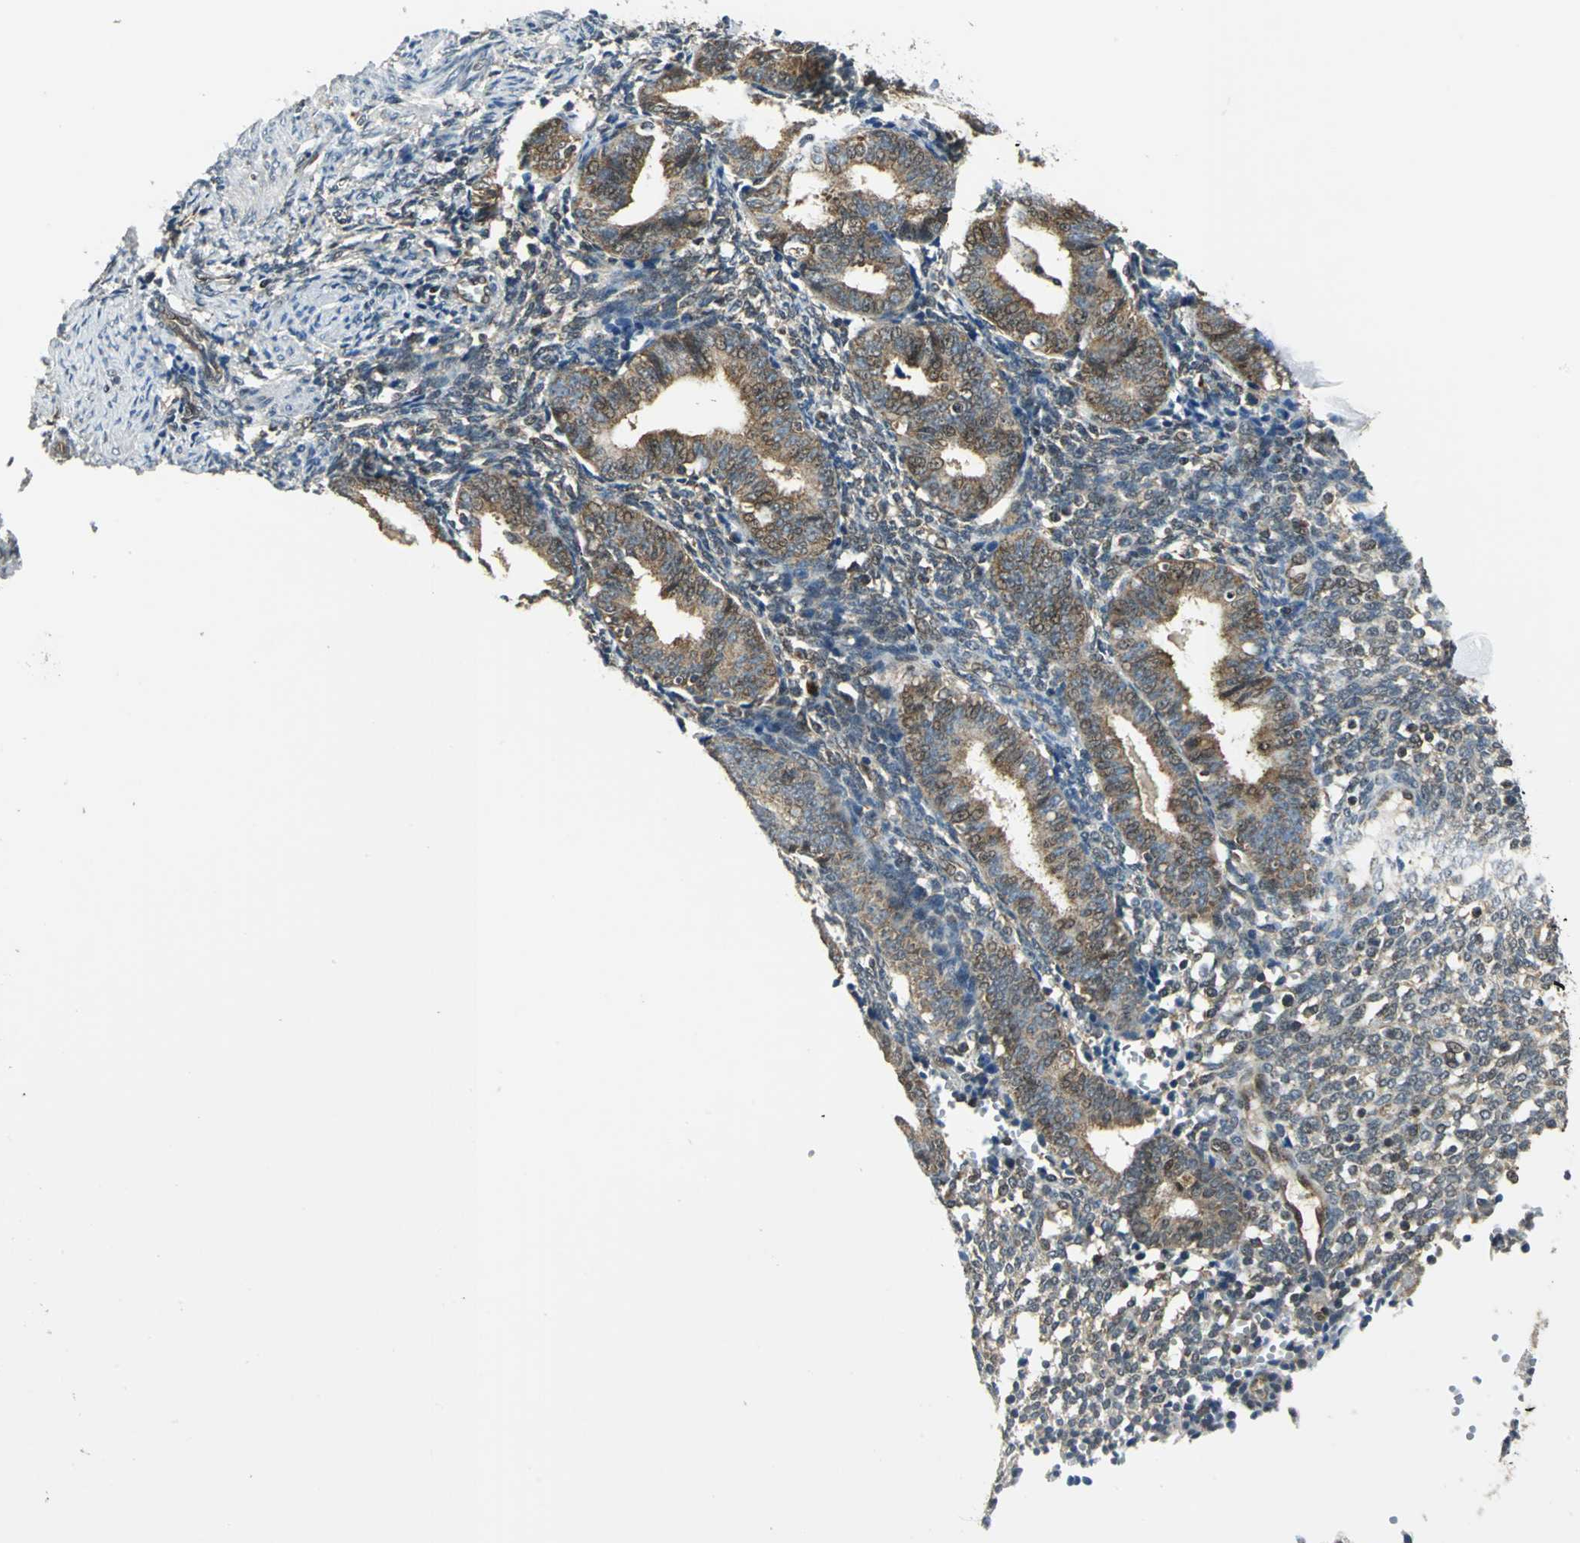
{"staining": {"intensity": "moderate", "quantity": "25%-75%", "location": "cytoplasmic/membranous"}, "tissue": "endometrium", "cell_type": "Cells in endometrial stroma", "image_type": "normal", "snomed": [{"axis": "morphology", "description": "Normal tissue, NOS"}, {"axis": "topography", "description": "Endometrium"}], "caption": "Normal endometrium demonstrates moderate cytoplasmic/membranous expression in about 25%-75% of cells in endometrial stroma, visualized by immunohistochemistry.", "gene": "NUDT2", "patient": {"sex": "female", "age": 61}}